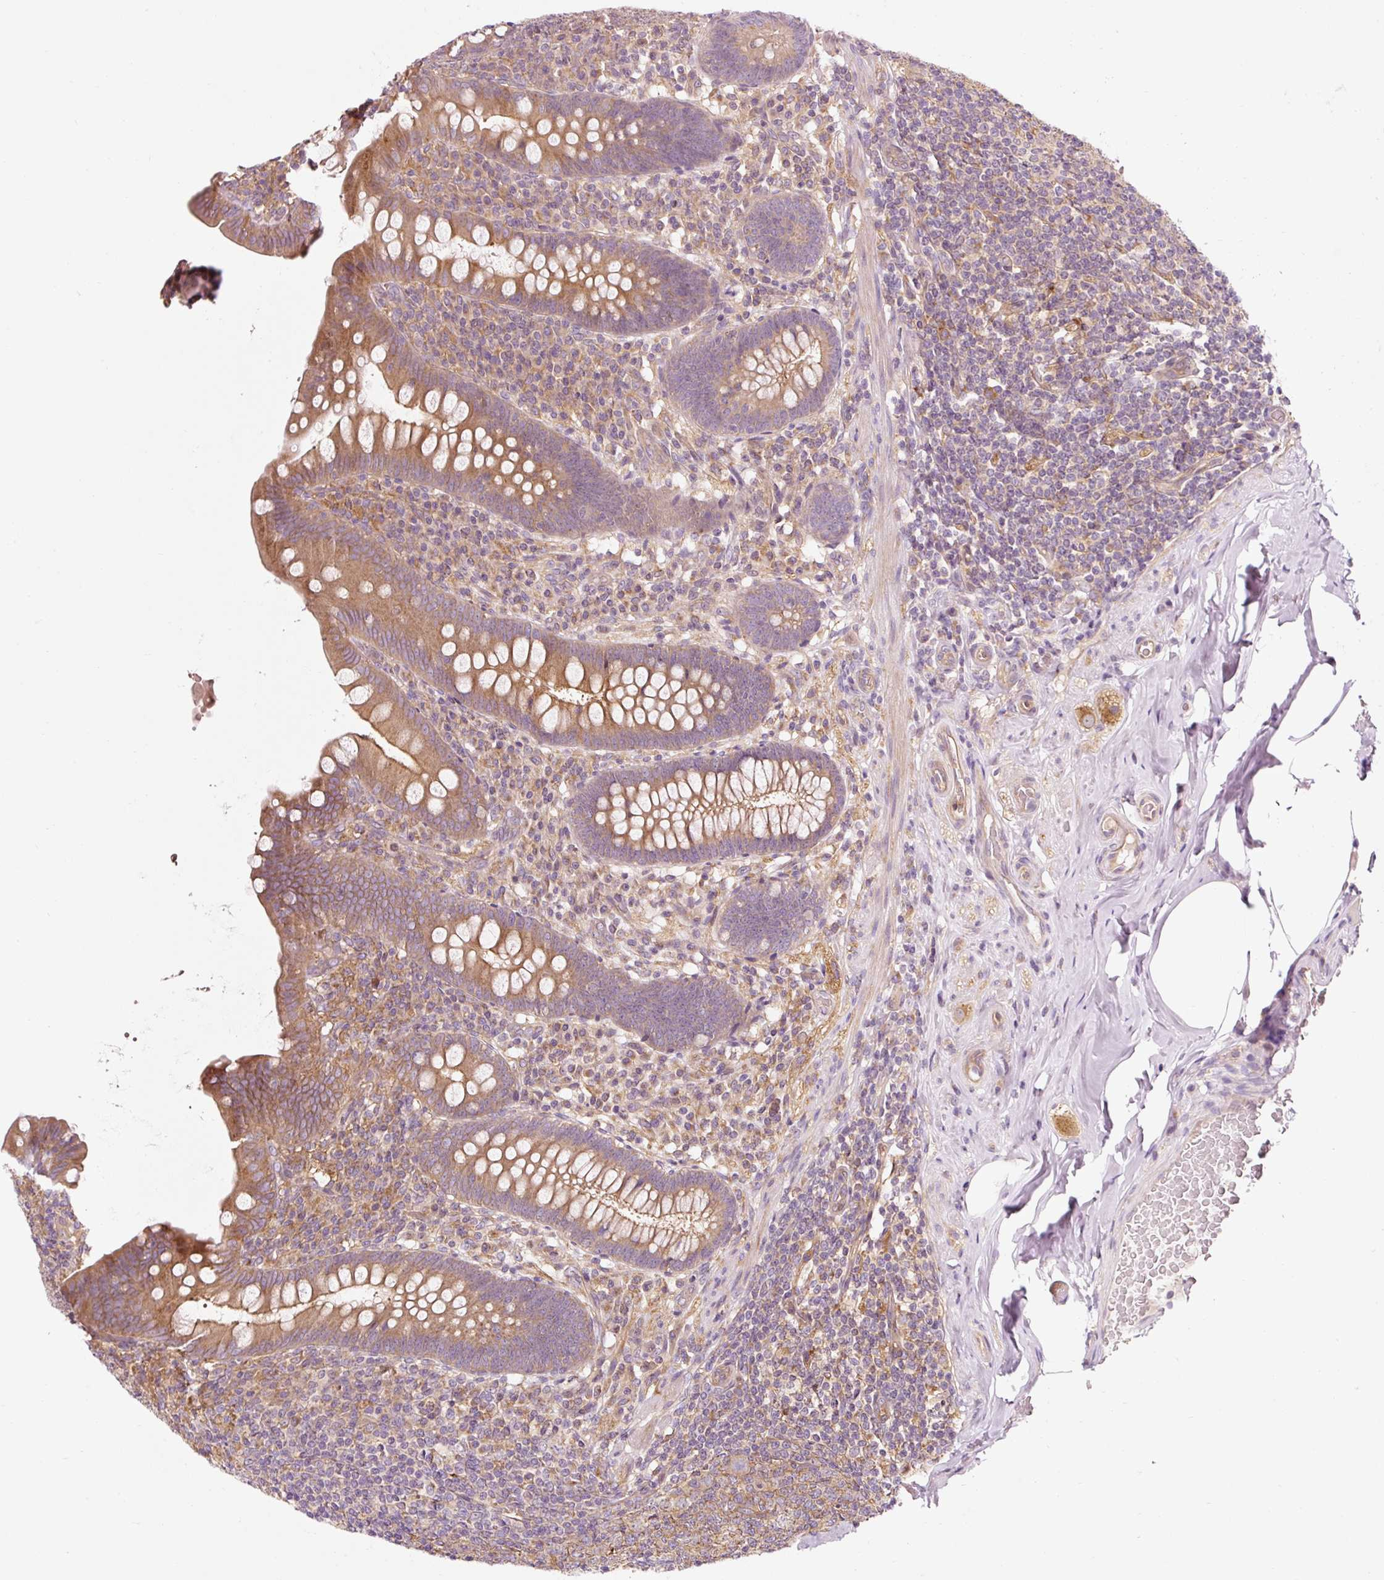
{"staining": {"intensity": "moderate", "quantity": ">75%", "location": "cytoplasmic/membranous"}, "tissue": "appendix", "cell_type": "Glandular cells", "image_type": "normal", "snomed": [{"axis": "morphology", "description": "Normal tissue, NOS"}, {"axis": "topography", "description": "Appendix"}], "caption": "About >75% of glandular cells in unremarkable human appendix show moderate cytoplasmic/membranous protein staining as visualized by brown immunohistochemical staining.", "gene": "NAPA", "patient": {"sex": "male", "age": 71}}